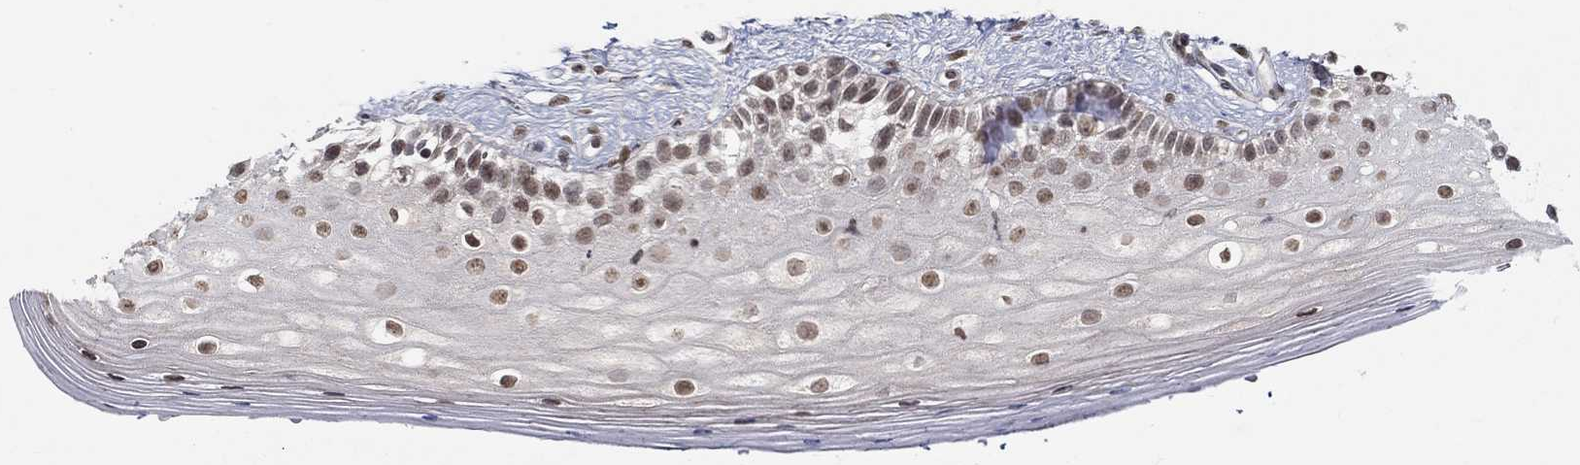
{"staining": {"intensity": "moderate", "quantity": "<25%", "location": "nuclear"}, "tissue": "vagina", "cell_type": "Squamous epithelial cells", "image_type": "normal", "snomed": [{"axis": "morphology", "description": "Normal tissue, NOS"}, {"axis": "topography", "description": "Vagina"}], "caption": "Squamous epithelial cells show moderate nuclear staining in approximately <25% of cells in unremarkable vagina.", "gene": "KLF12", "patient": {"sex": "female", "age": 47}}